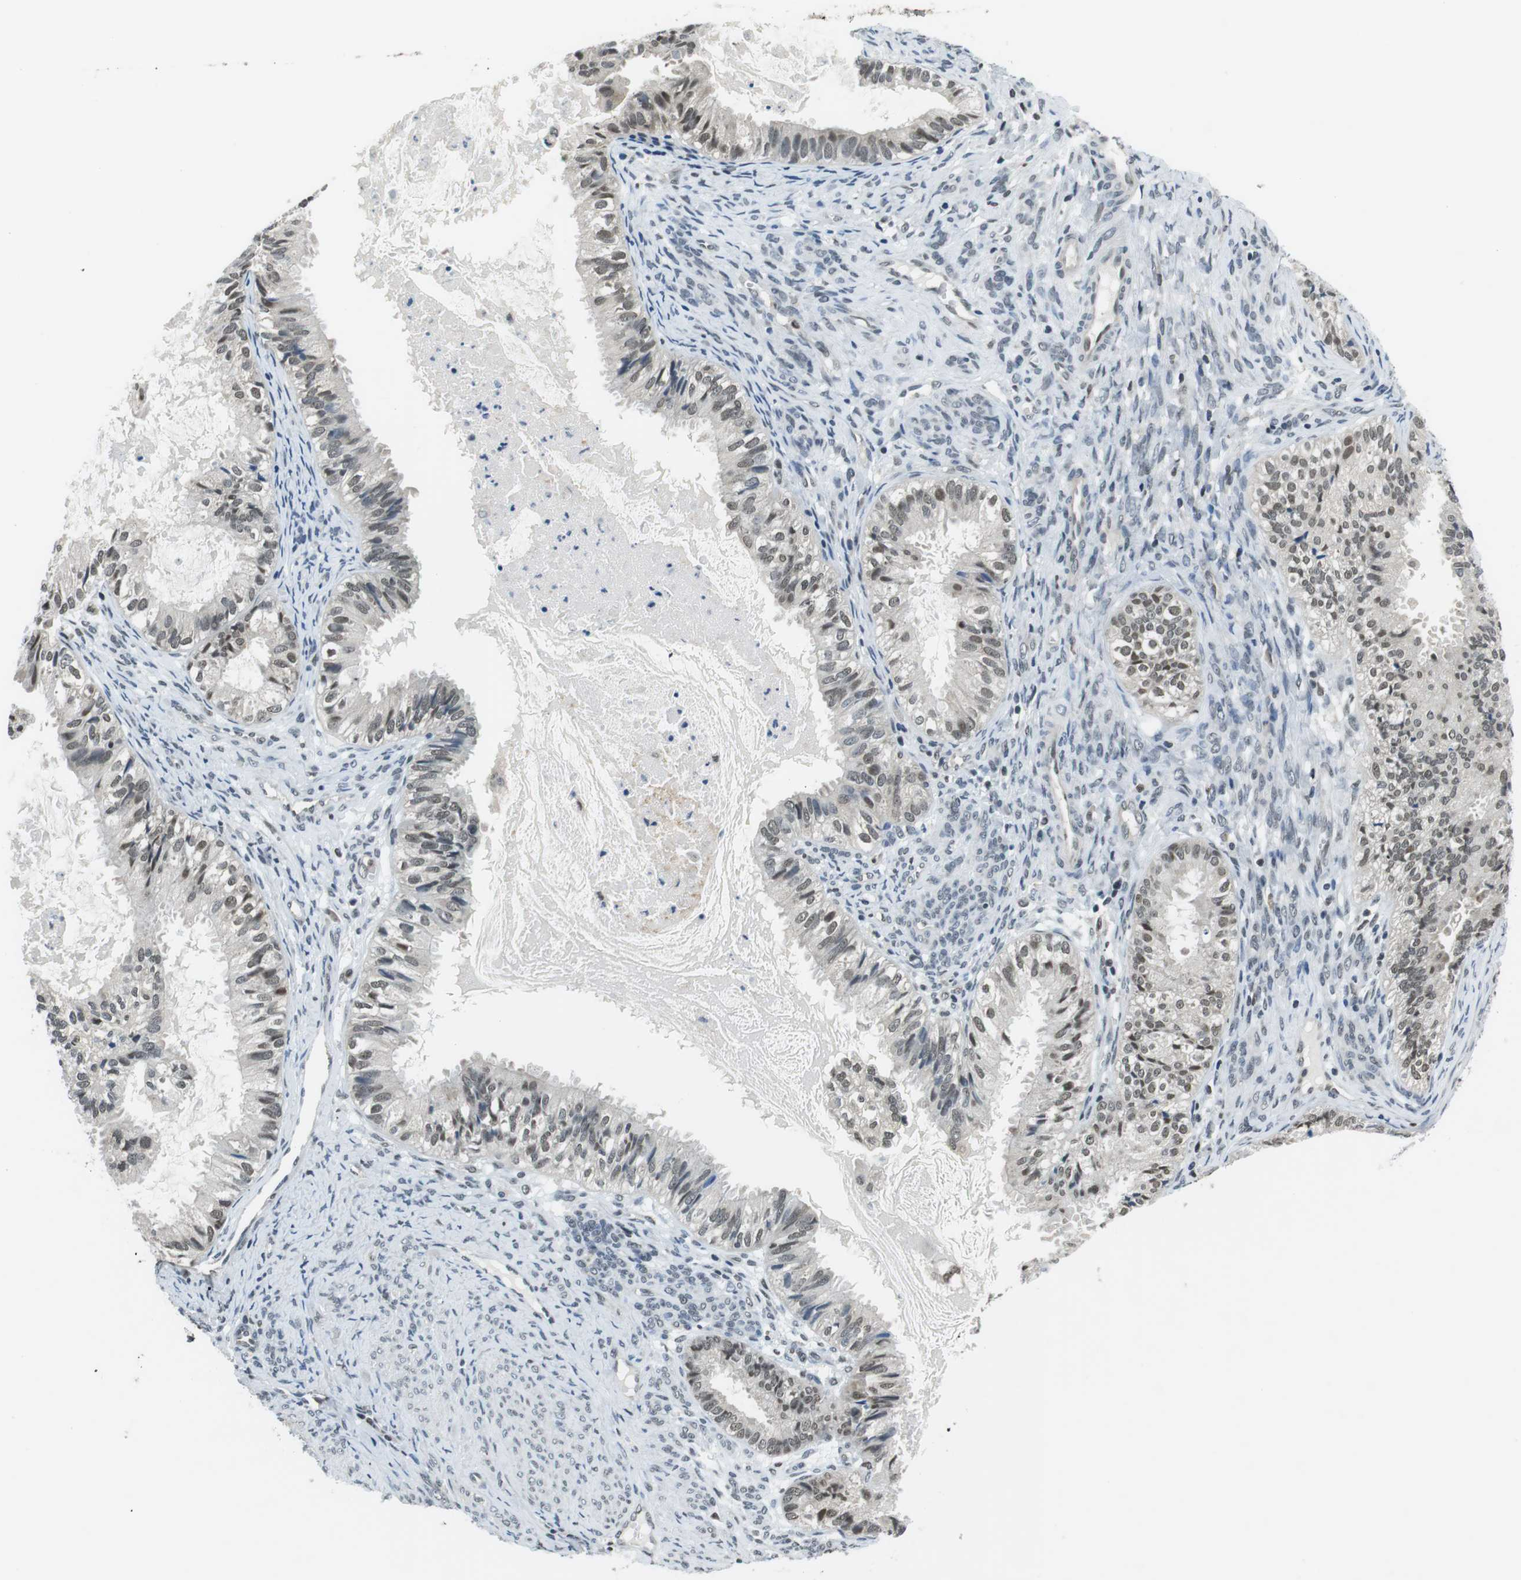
{"staining": {"intensity": "weak", "quantity": ">75%", "location": "nuclear"}, "tissue": "cervical cancer", "cell_type": "Tumor cells", "image_type": "cancer", "snomed": [{"axis": "morphology", "description": "Normal tissue, NOS"}, {"axis": "morphology", "description": "Adenocarcinoma, NOS"}, {"axis": "topography", "description": "Cervix"}, {"axis": "topography", "description": "Endometrium"}], "caption": "Cervical cancer stained for a protein shows weak nuclear positivity in tumor cells.", "gene": "NEK4", "patient": {"sex": "female", "age": 86}}